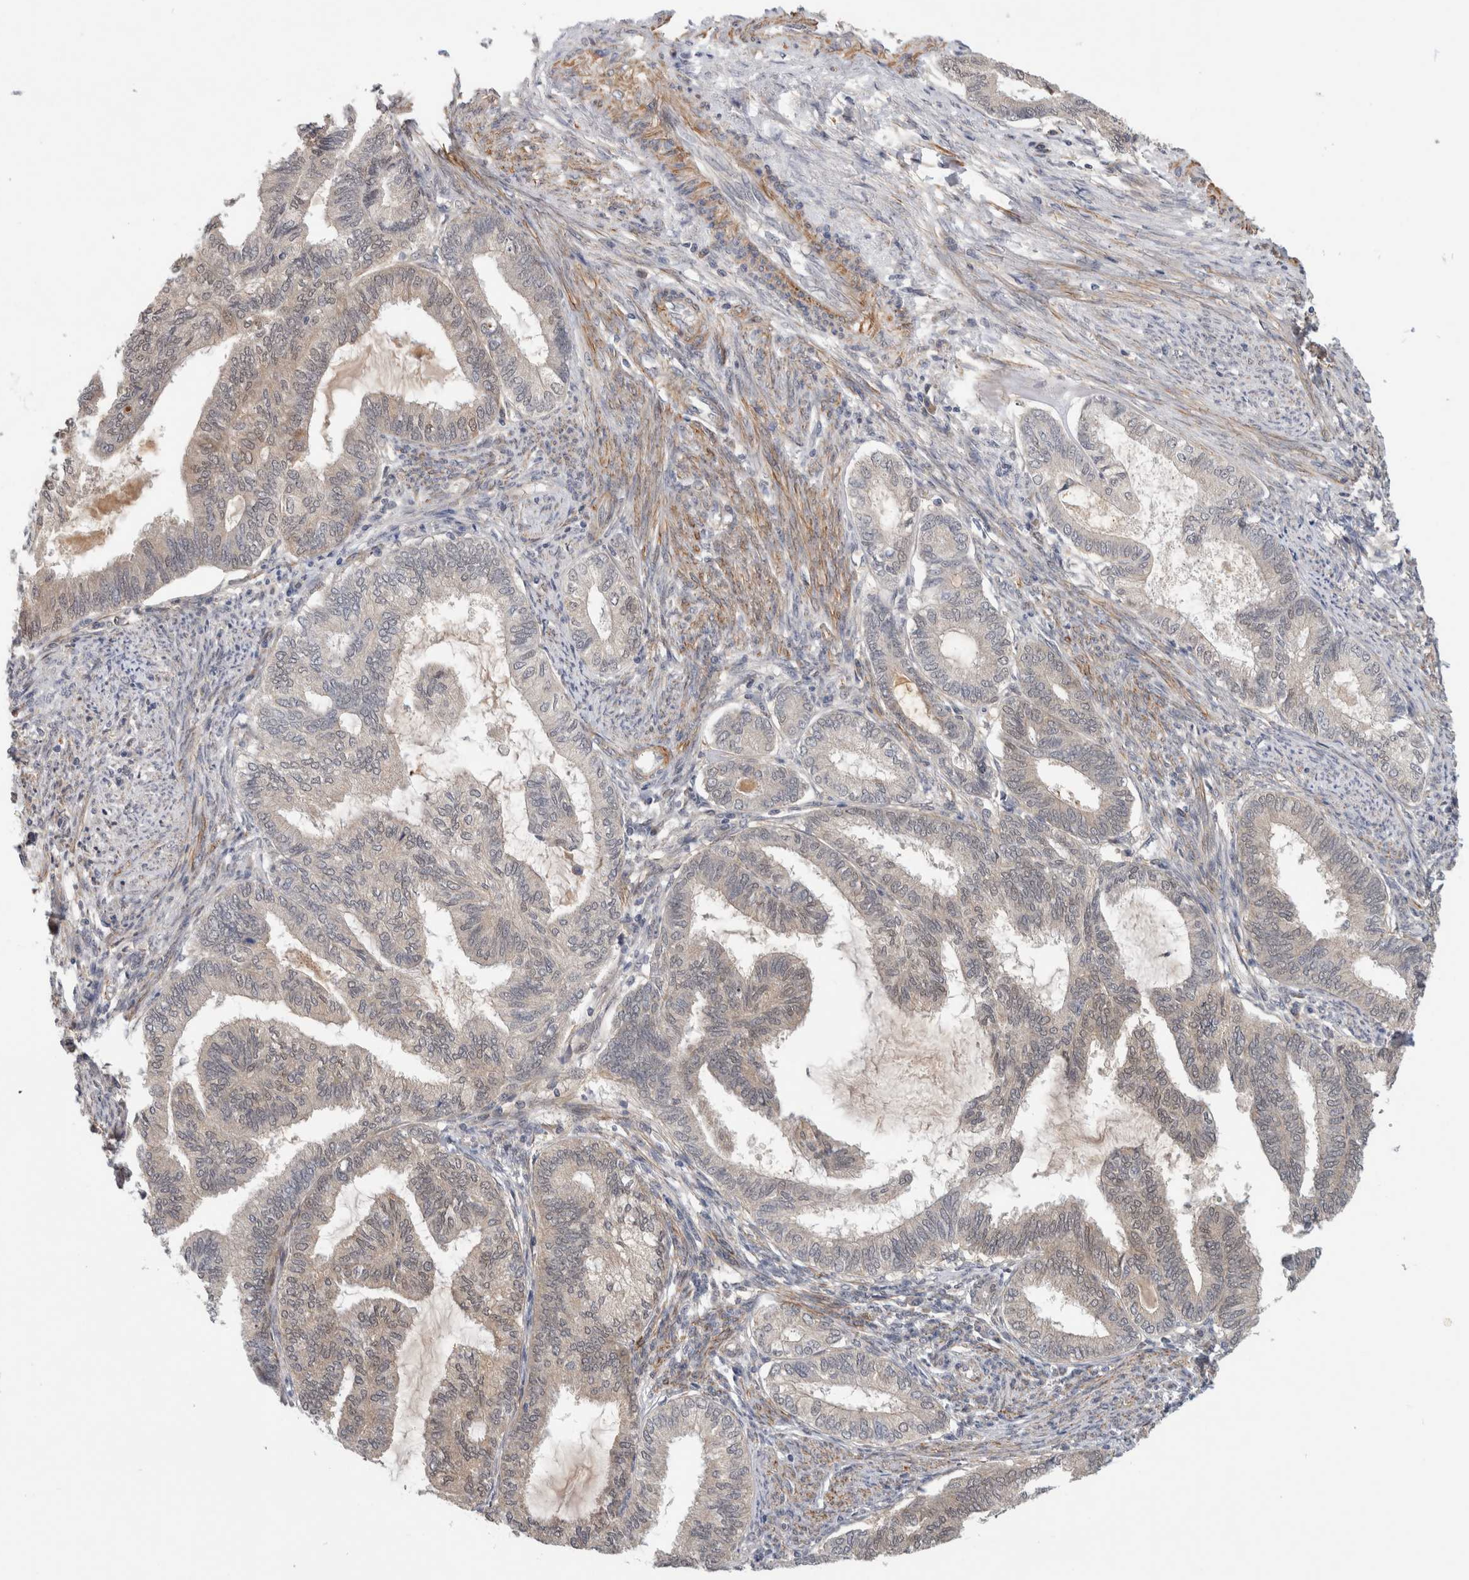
{"staining": {"intensity": "weak", "quantity": "<25%", "location": "nuclear"}, "tissue": "endometrial cancer", "cell_type": "Tumor cells", "image_type": "cancer", "snomed": [{"axis": "morphology", "description": "Adenocarcinoma, NOS"}, {"axis": "topography", "description": "Endometrium"}], "caption": "Tumor cells show no significant staining in endometrial cancer. The staining was performed using DAB to visualize the protein expression in brown, while the nuclei were stained in blue with hematoxylin (Magnification: 20x).", "gene": "PGM1", "patient": {"sex": "female", "age": 86}}